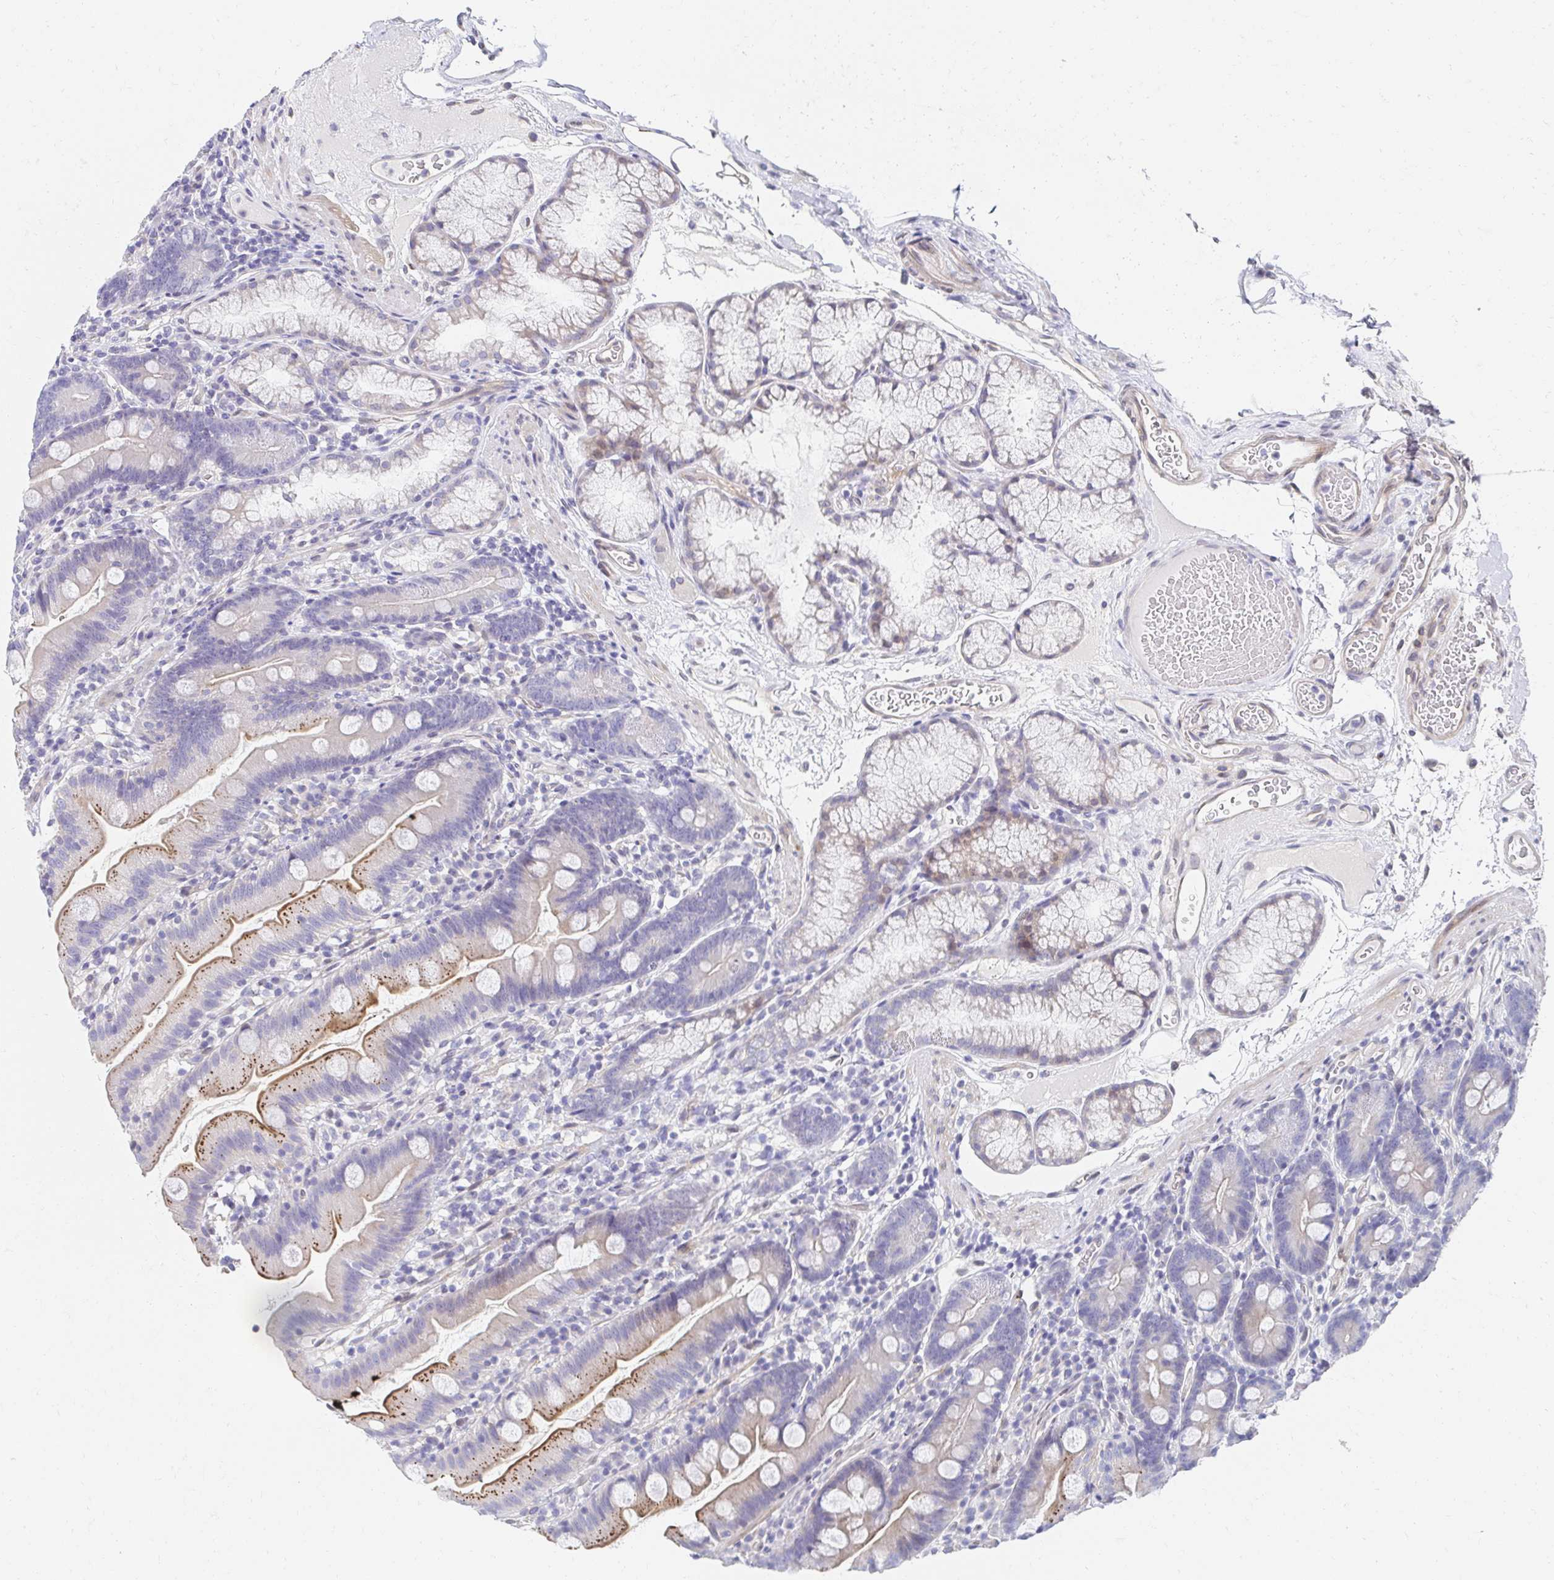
{"staining": {"intensity": "weak", "quantity": "25%-75%", "location": "cytoplasmic/membranous"}, "tissue": "duodenum", "cell_type": "Glandular cells", "image_type": "normal", "snomed": [{"axis": "morphology", "description": "Normal tissue, NOS"}, {"axis": "topography", "description": "Duodenum"}], "caption": "Glandular cells display low levels of weak cytoplasmic/membranous expression in approximately 25%-75% of cells in benign duodenum. (brown staining indicates protein expression, while blue staining denotes nuclei).", "gene": "AKAP14", "patient": {"sex": "female", "age": 67}}